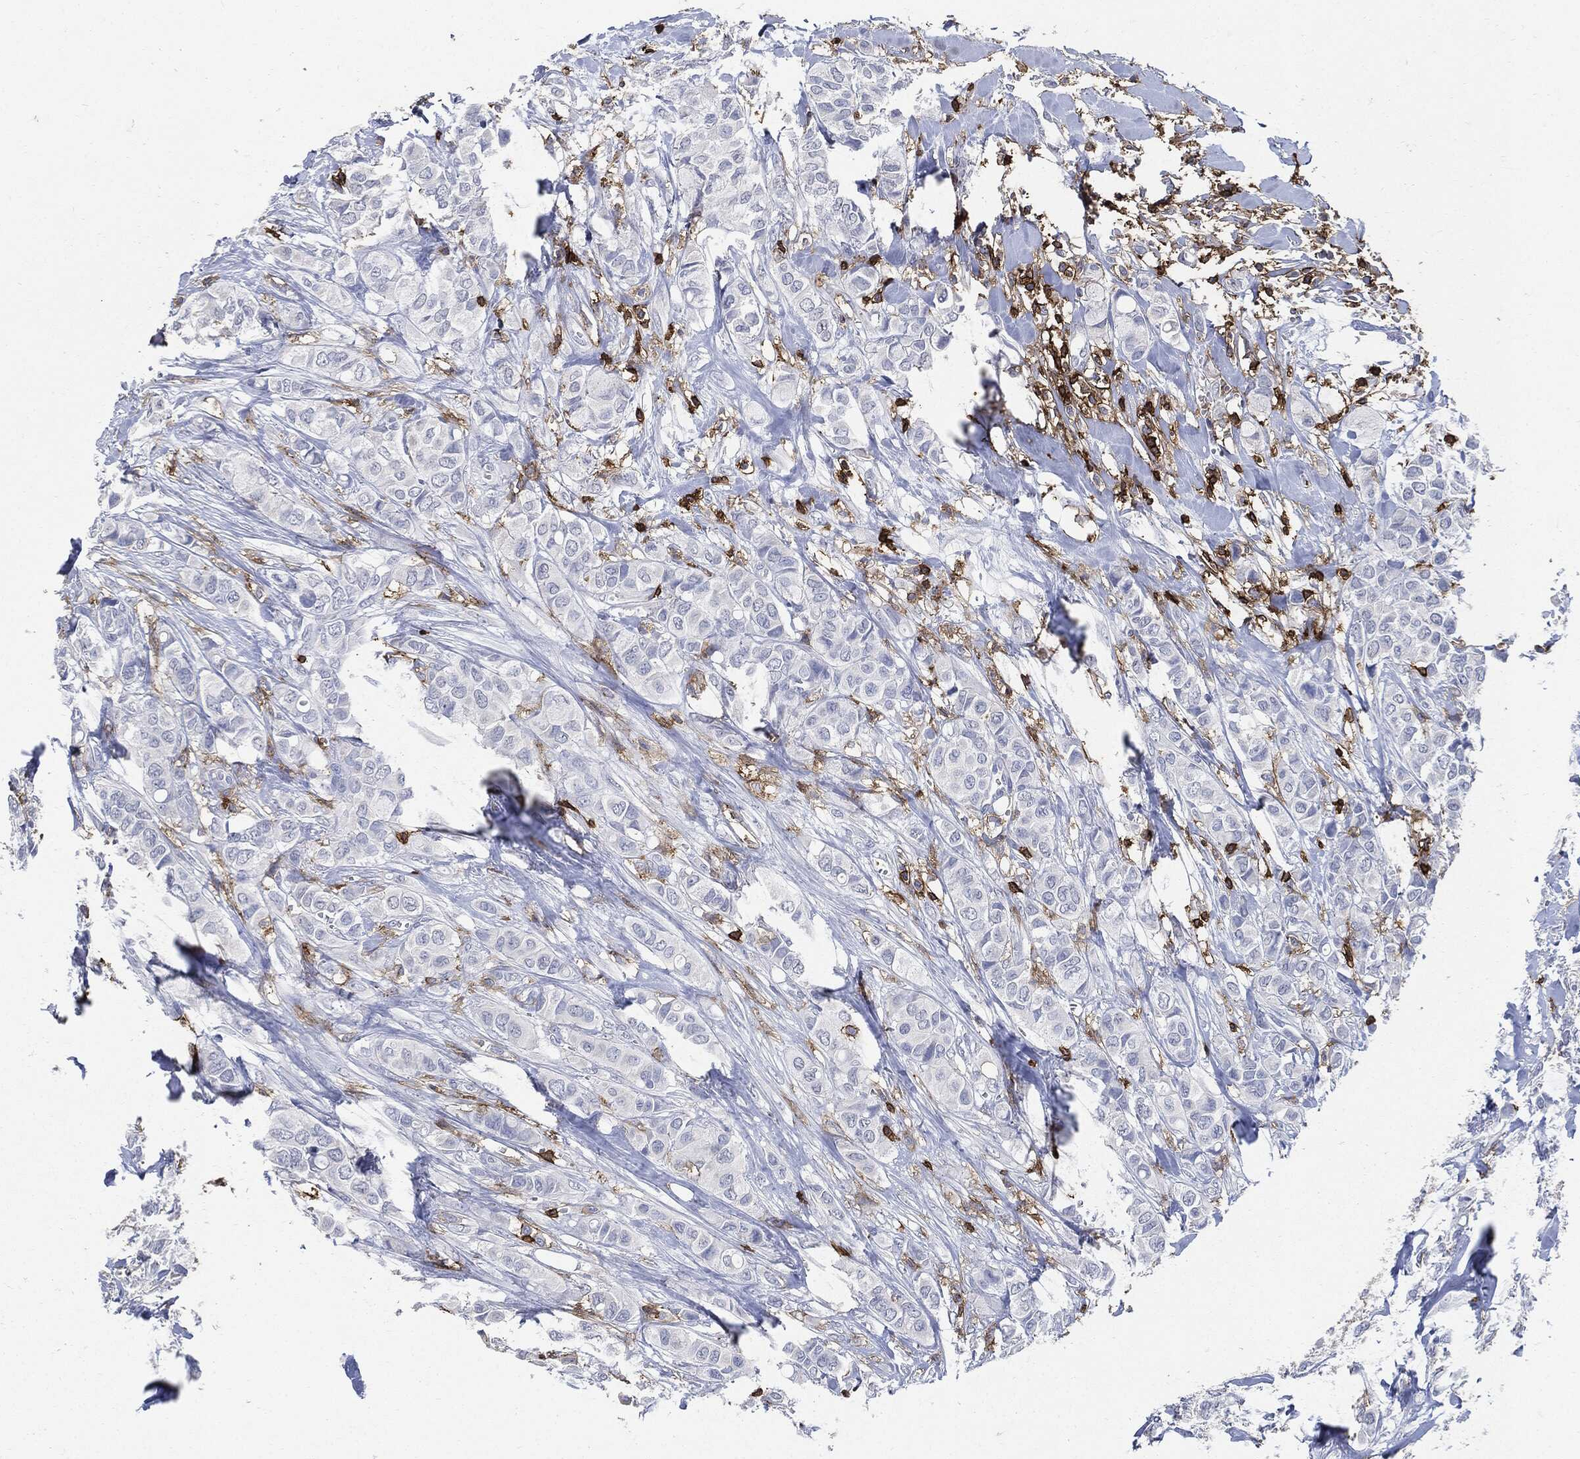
{"staining": {"intensity": "negative", "quantity": "none", "location": "none"}, "tissue": "breast cancer", "cell_type": "Tumor cells", "image_type": "cancer", "snomed": [{"axis": "morphology", "description": "Duct carcinoma"}, {"axis": "topography", "description": "Breast"}], "caption": "This is an immunohistochemistry photomicrograph of human breast cancer. There is no staining in tumor cells.", "gene": "PTPRC", "patient": {"sex": "female", "age": 85}}